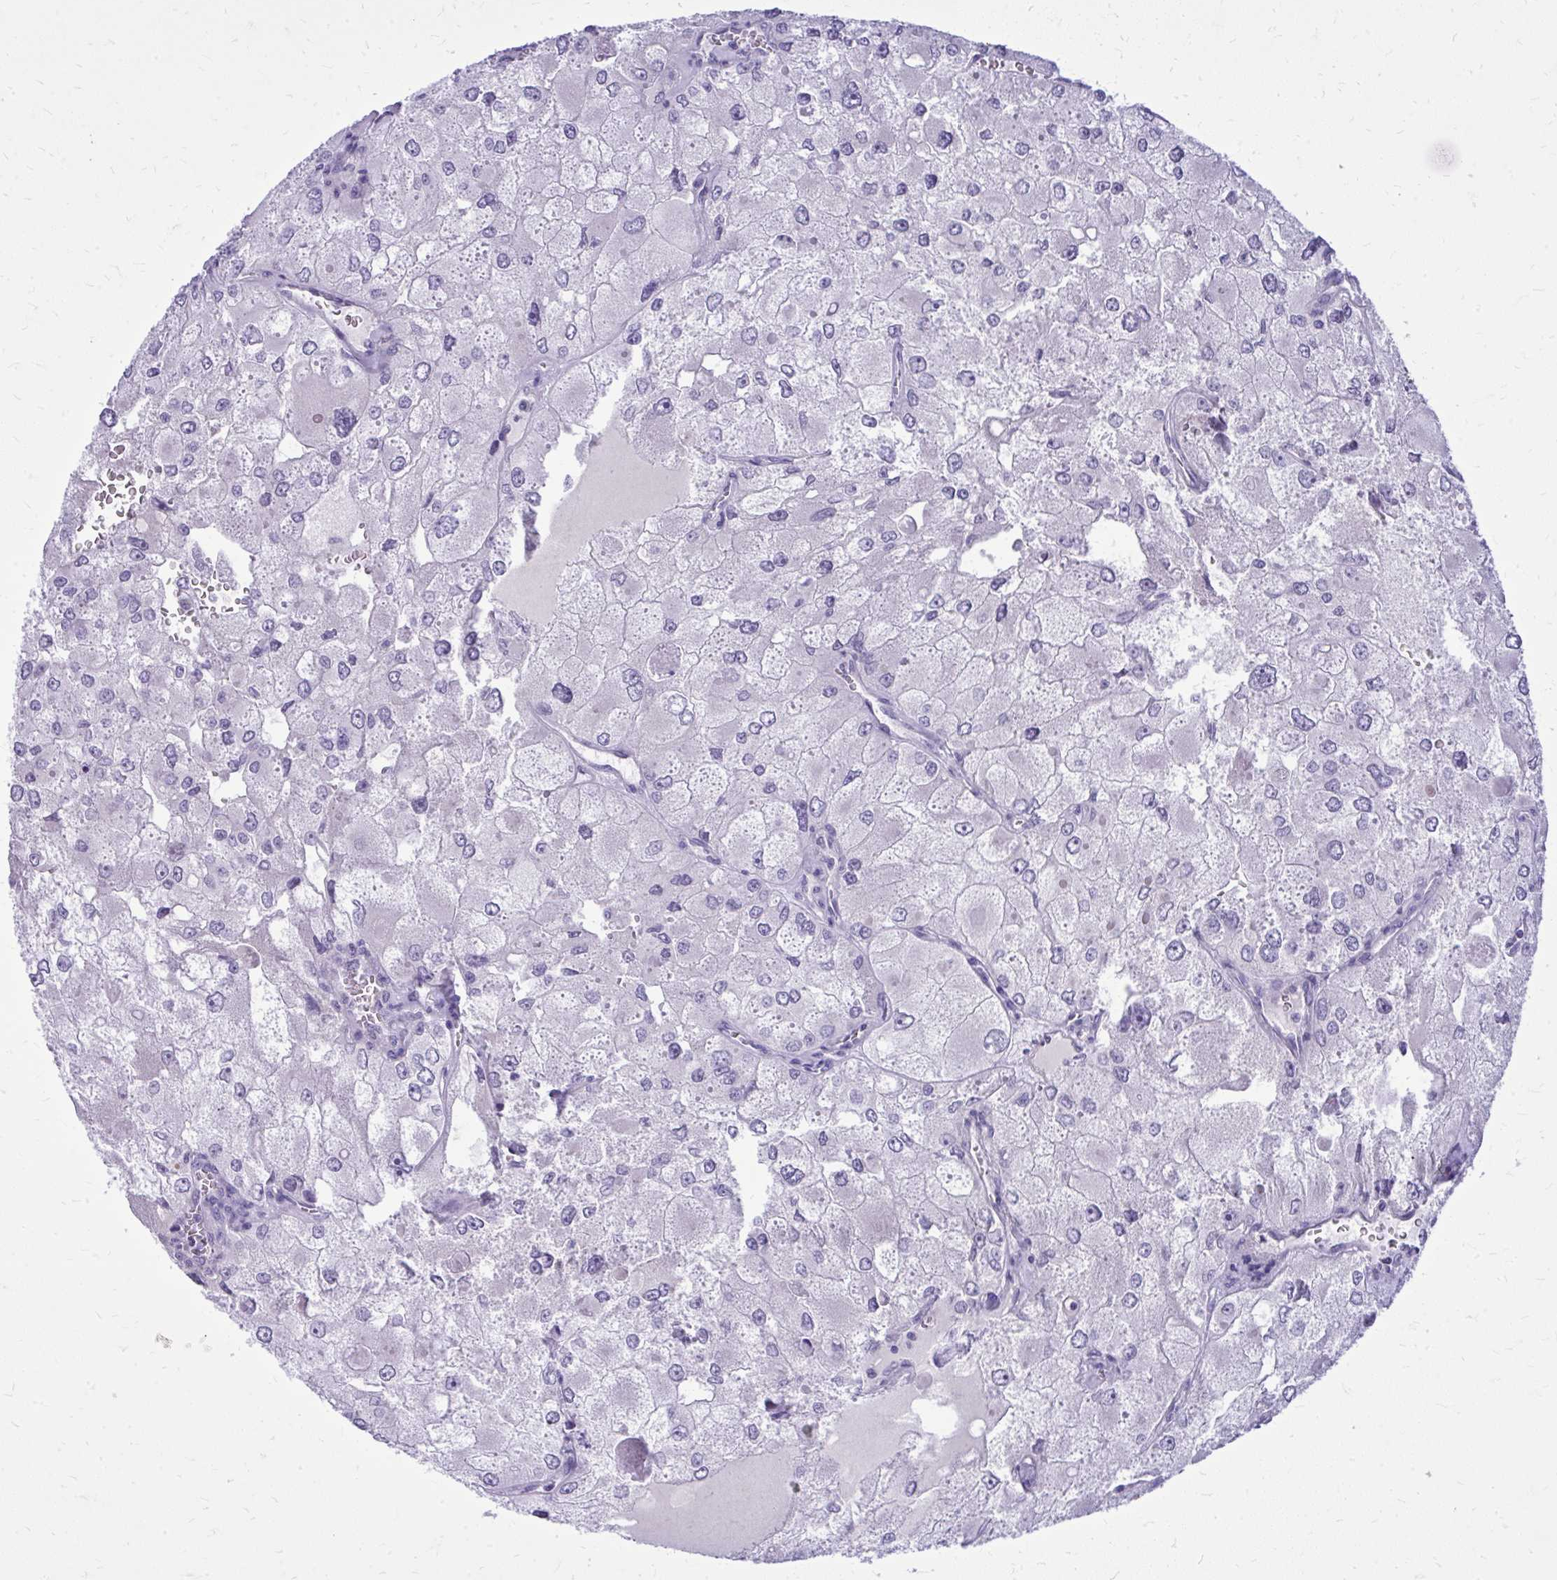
{"staining": {"intensity": "negative", "quantity": "none", "location": "none"}, "tissue": "renal cancer", "cell_type": "Tumor cells", "image_type": "cancer", "snomed": [{"axis": "morphology", "description": "Adenocarcinoma, NOS"}, {"axis": "topography", "description": "Kidney"}], "caption": "DAB immunohistochemical staining of human renal cancer reveals no significant expression in tumor cells.", "gene": "NNMT", "patient": {"sex": "female", "age": 70}}